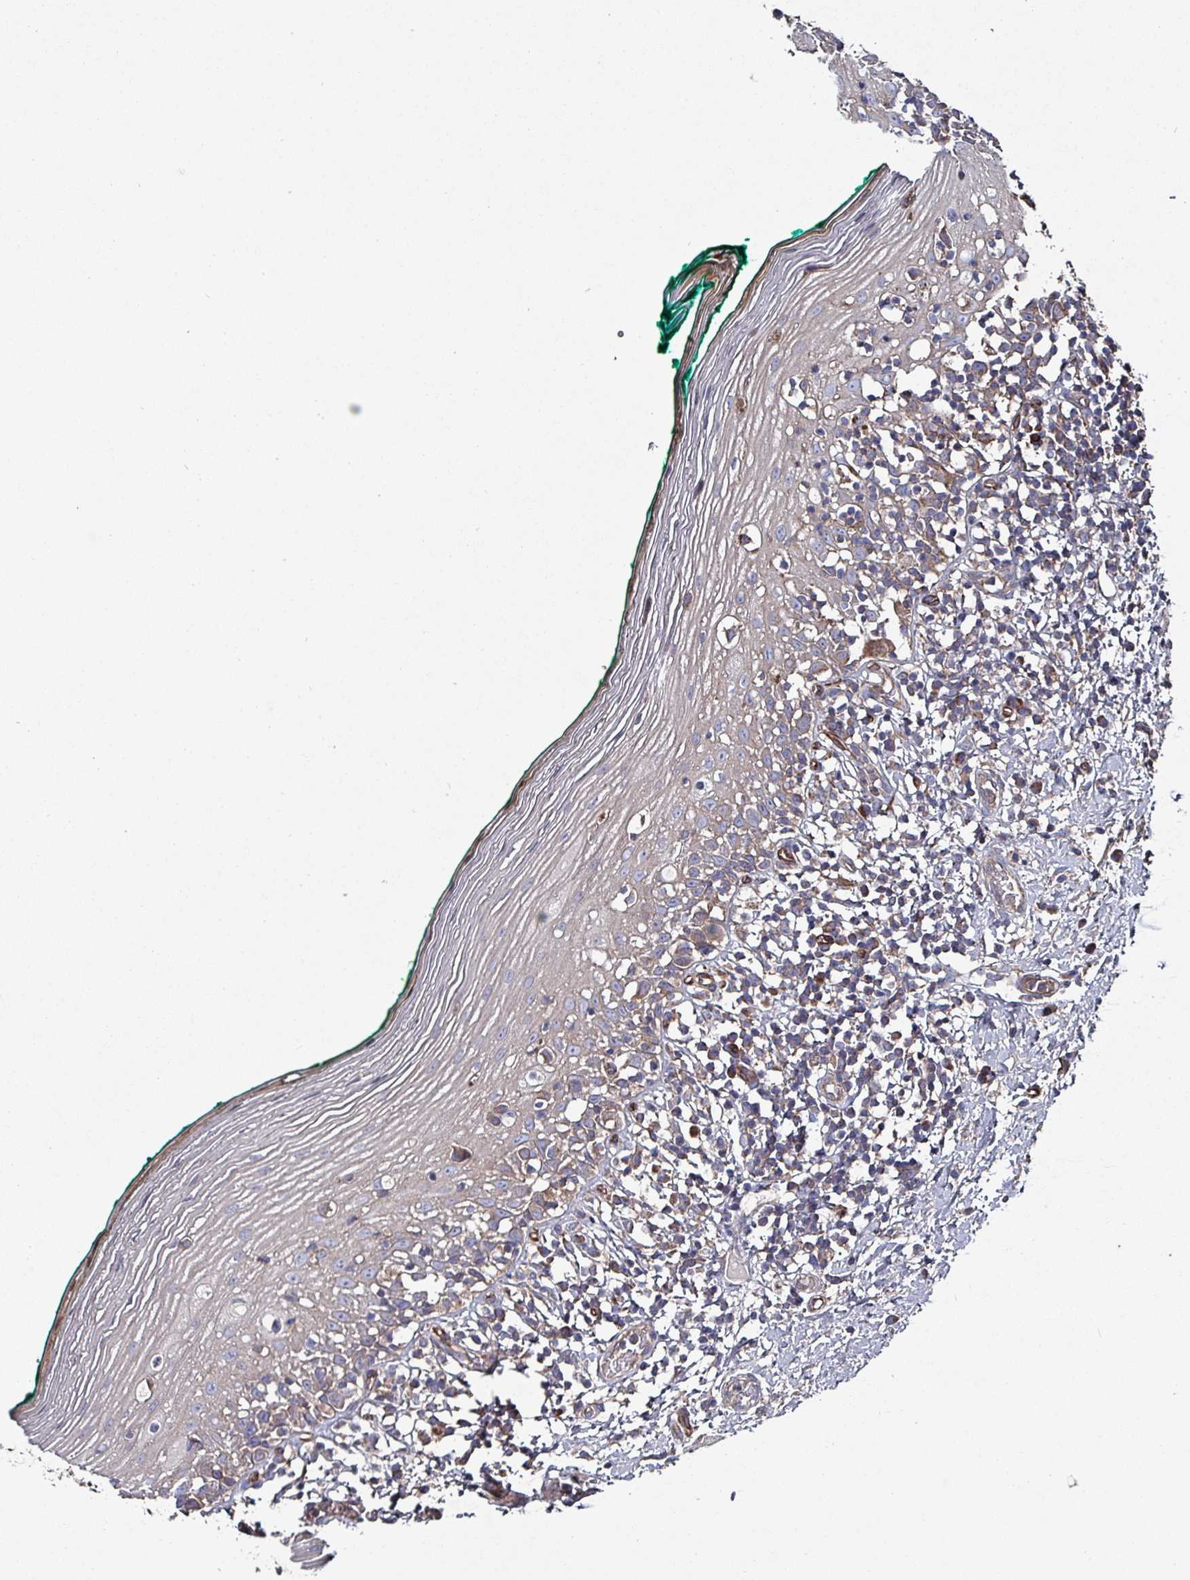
{"staining": {"intensity": "weak", "quantity": "<25%", "location": "cytoplasmic/membranous"}, "tissue": "oral mucosa", "cell_type": "Squamous epithelial cells", "image_type": "normal", "snomed": [{"axis": "morphology", "description": "Normal tissue, NOS"}, {"axis": "topography", "description": "Oral tissue"}], "caption": "Immunohistochemistry (IHC) of normal human oral mucosa reveals no expression in squamous epithelial cells.", "gene": "ANO10", "patient": {"sex": "female", "age": 83}}